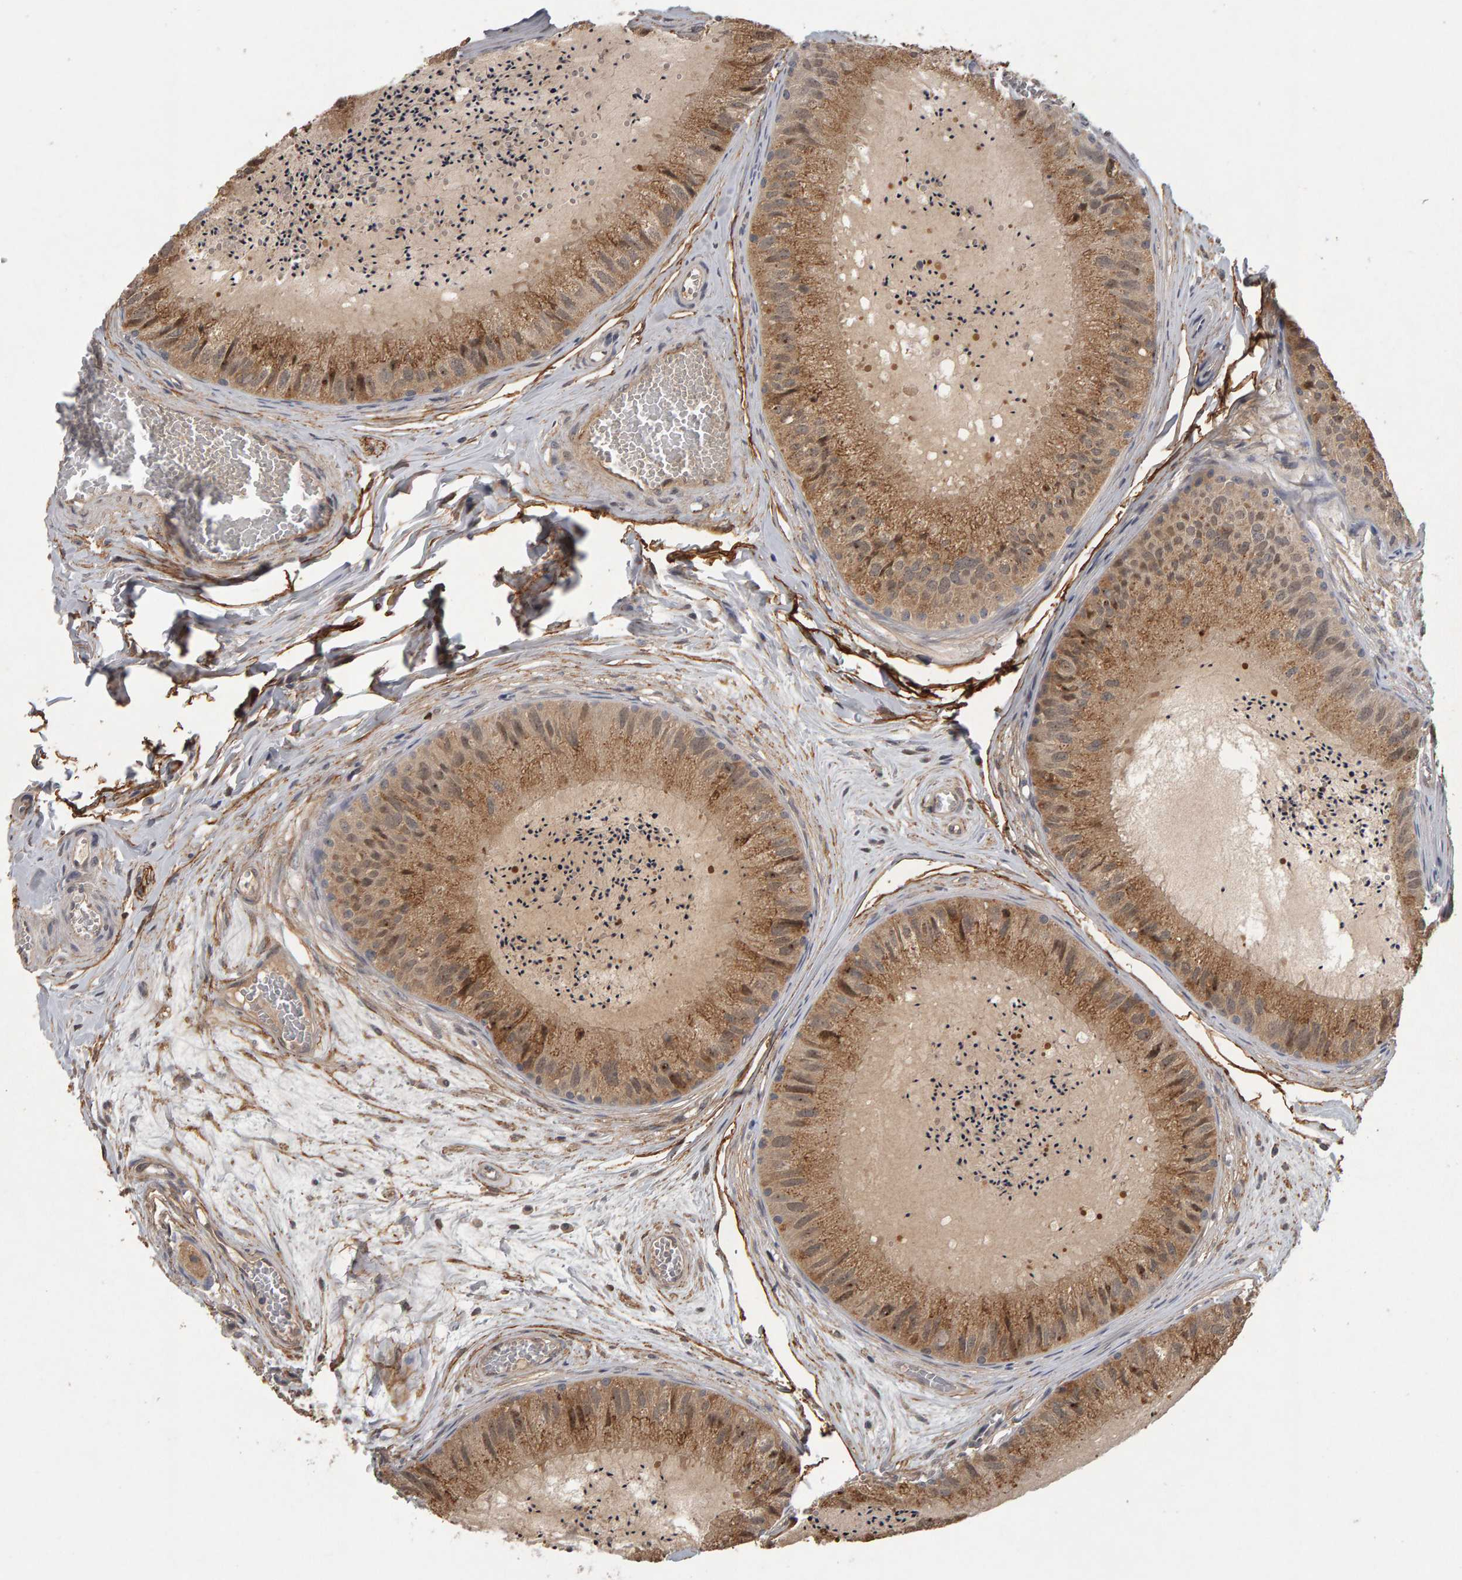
{"staining": {"intensity": "moderate", "quantity": ">75%", "location": "cytoplasmic/membranous"}, "tissue": "epididymis", "cell_type": "Glandular cells", "image_type": "normal", "snomed": [{"axis": "morphology", "description": "Normal tissue, NOS"}, {"axis": "topography", "description": "Epididymis"}], "caption": "DAB immunohistochemical staining of unremarkable epididymis exhibits moderate cytoplasmic/membranous protein expression in about >75% of glandular cells. The protein of interest is stained brown, and the nuclei are stained in blue (DAB (3,3'-diaminobenzidine) IHC with brightfield microscopy, high magnification).", "gene": "CDCA5", "patient": {"sex": "male", "age": 31}}